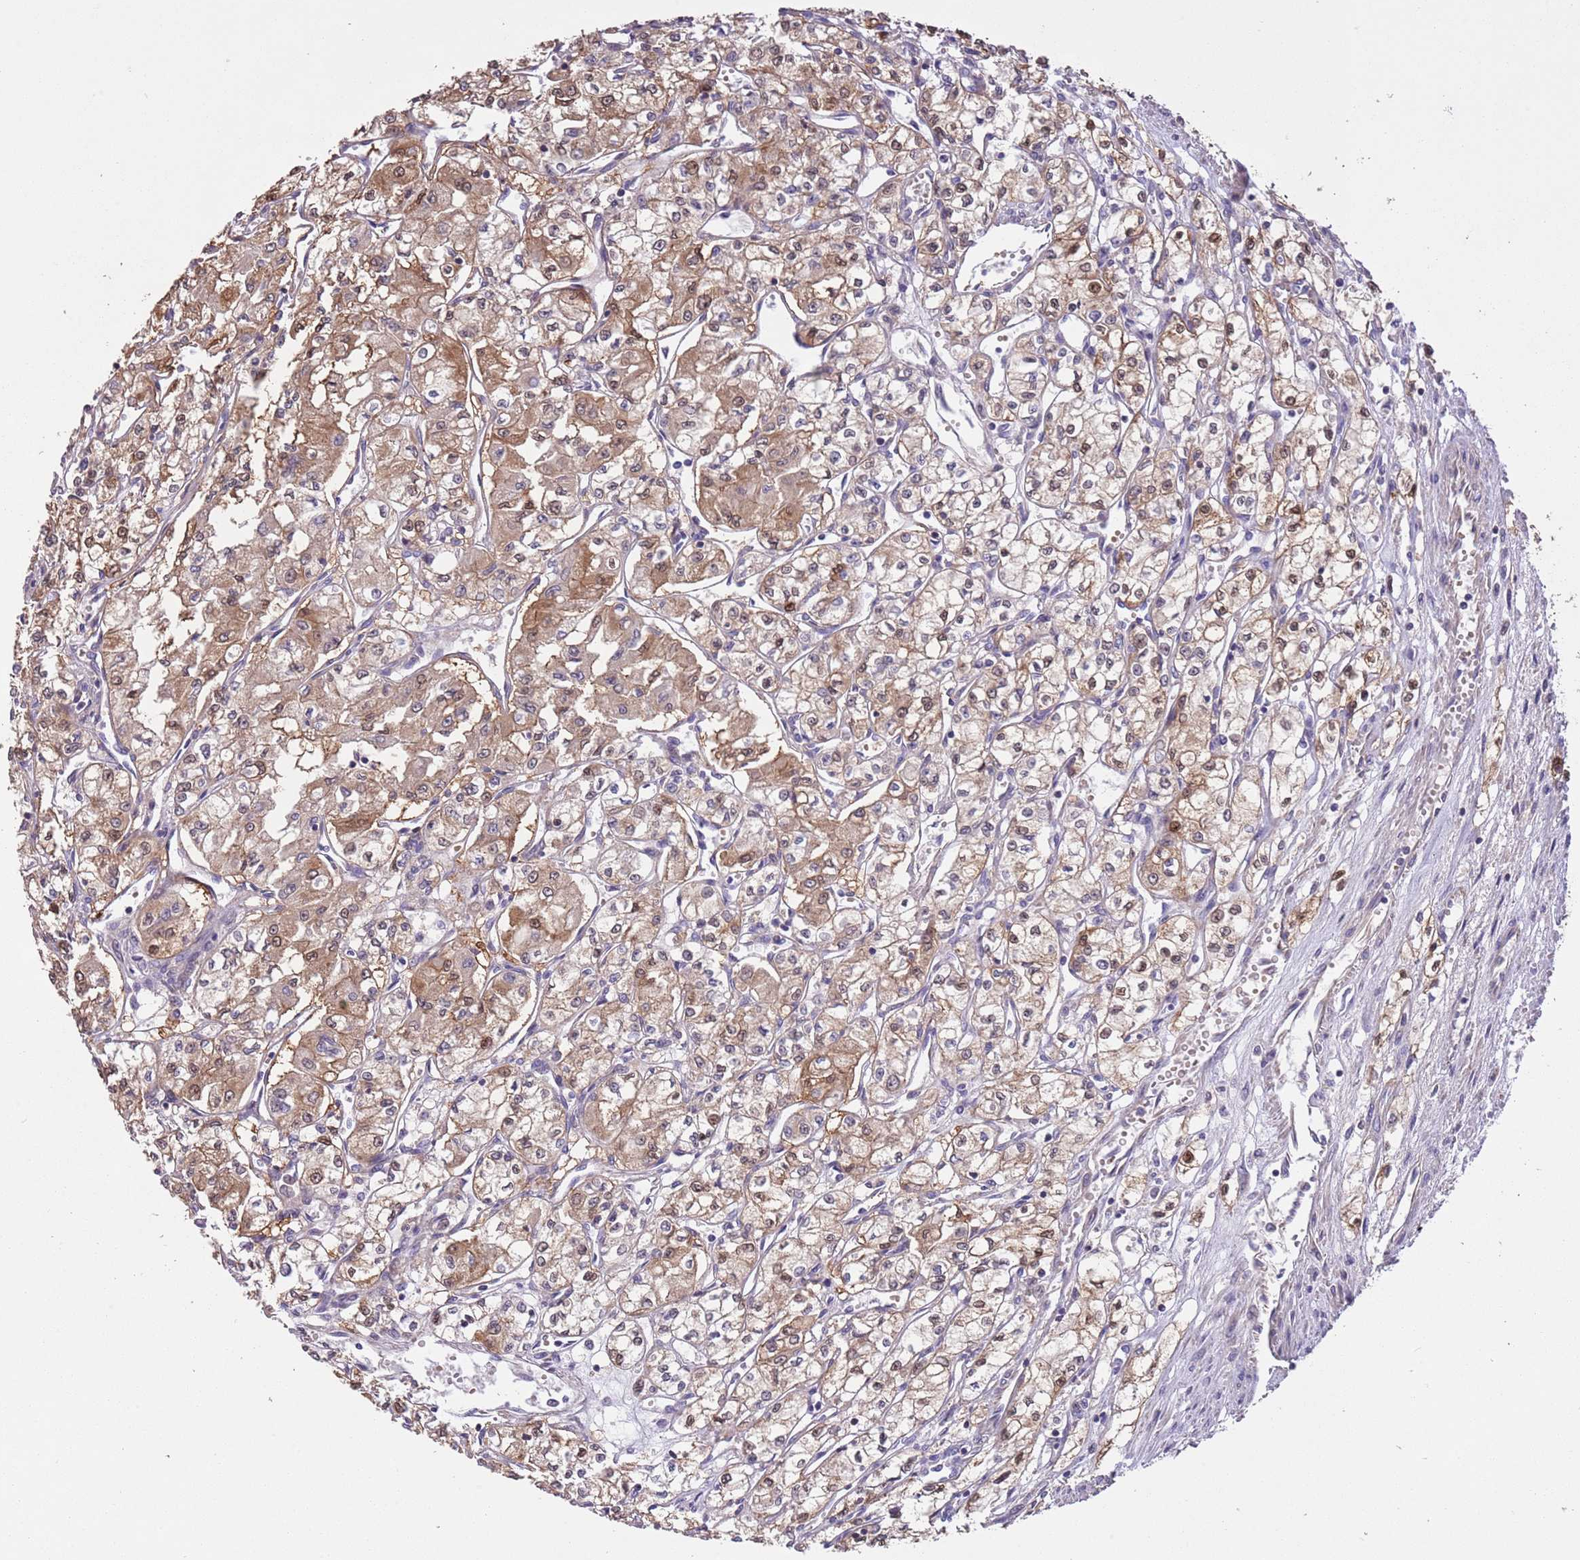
{"staining": {"intensity": "moderate", "quantity": ">75%", "location": "cytoplasmic/membranous,nuclear"}, "tissue": "renal cancer", "cell_type": "Tumor cells", "image_type": "cancer", "snomed": [{"axis": "morphology", "description": "Adenocarcinoma, NOS"}, {"axis": "topography", "description": "Kidney"}], "caption": "Immunohistochemistry histopathology image of renal cancer stained for a protein (brown), which exhibits medium levels of moderate cytoplasmic/membranous and nuclear staining in approximately >75% of tumor cells.", "gene": "FAM89B", "patient": {"sex": "male", "age": 59}}